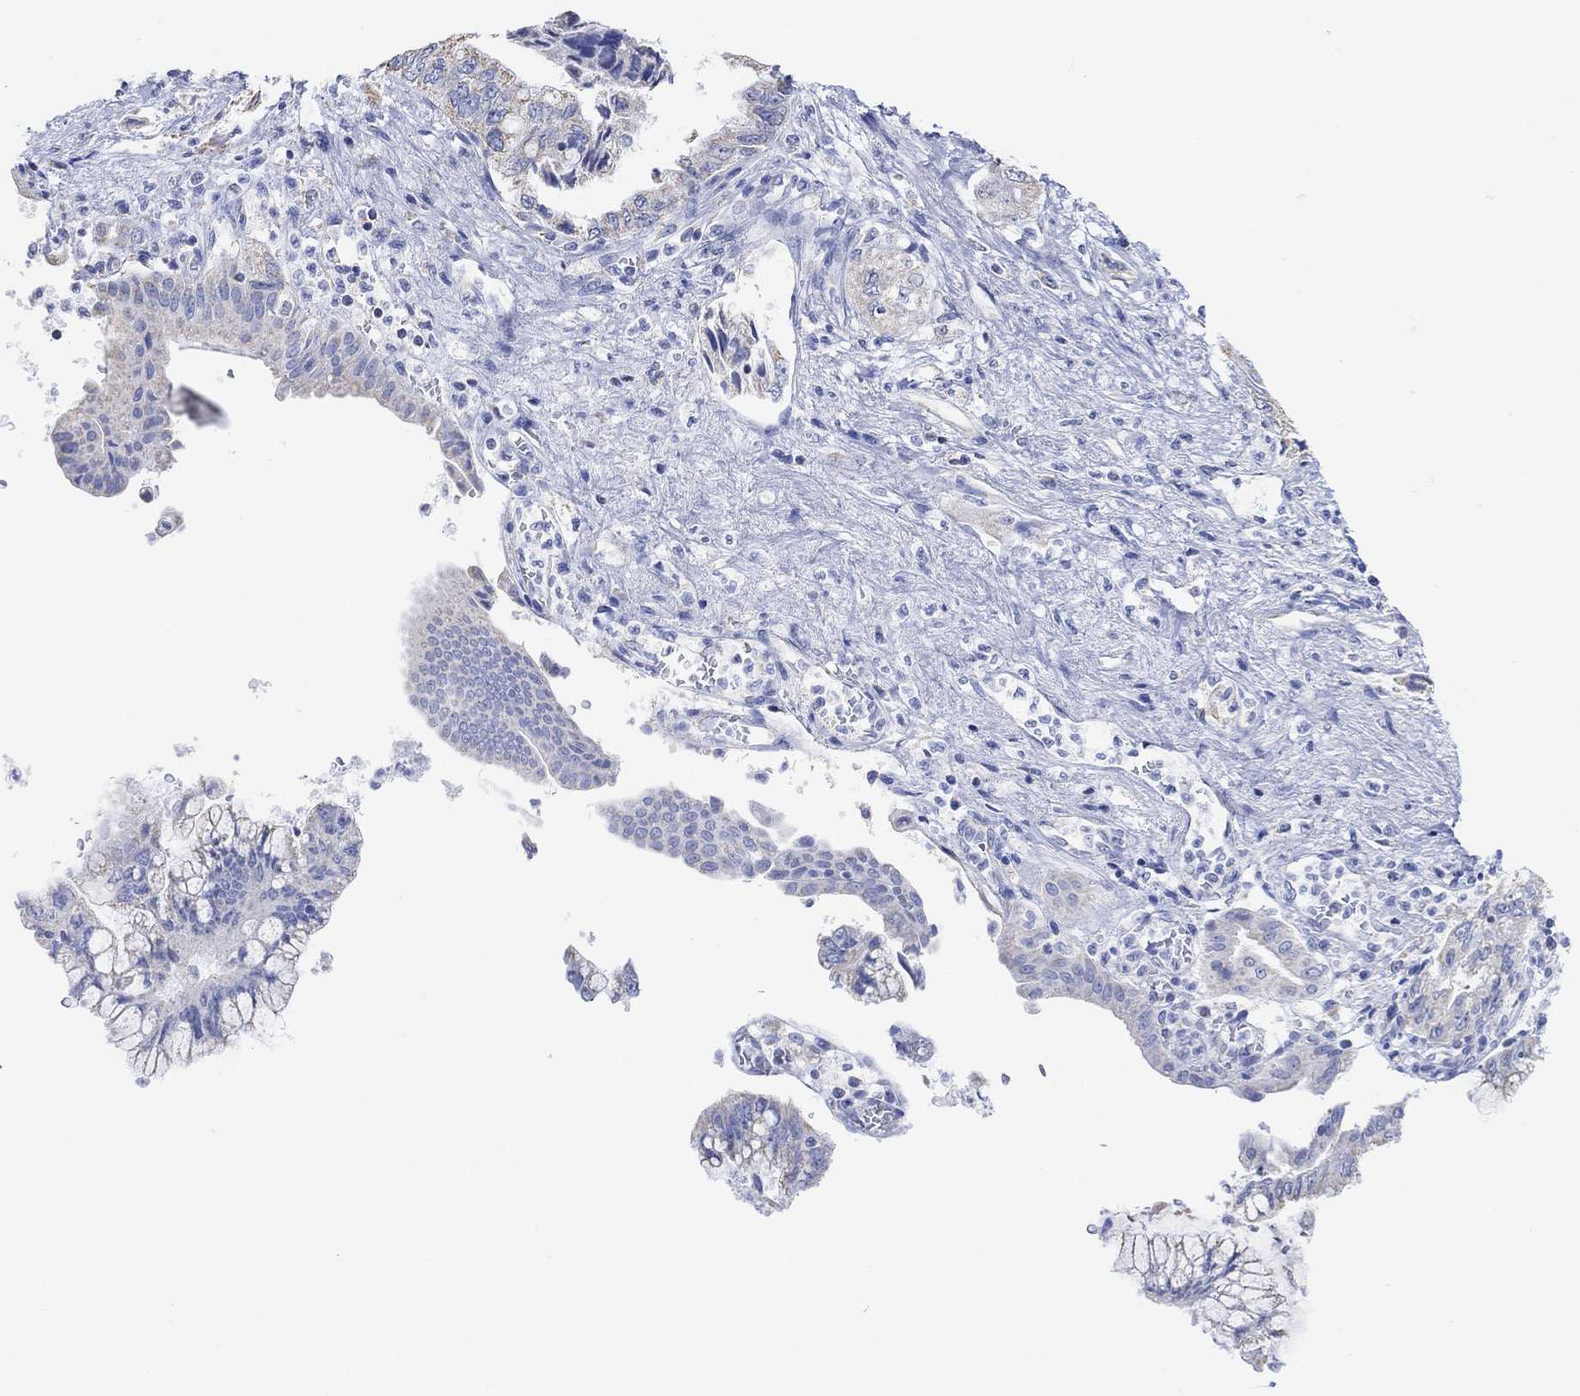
{"staining": {"intensity": "negative", "quantity": "none", "location": "none"}, "tissue": "pancreatic cancer", "cell_type": "Tumor cells", "image_type": "cancer", "snomed": [{"axis": "morphology", "description": "Adenocarcinoma, NOS"}, {"axis": "topography", "description": "Pancreas"}], "caption": "Immunohistochemical staining of adenocarcinoma (pancreatic) exhibits no significant expression in tumor cells.", "gene": "SYT12", "patient": {"sex": "female", "age": 73}}